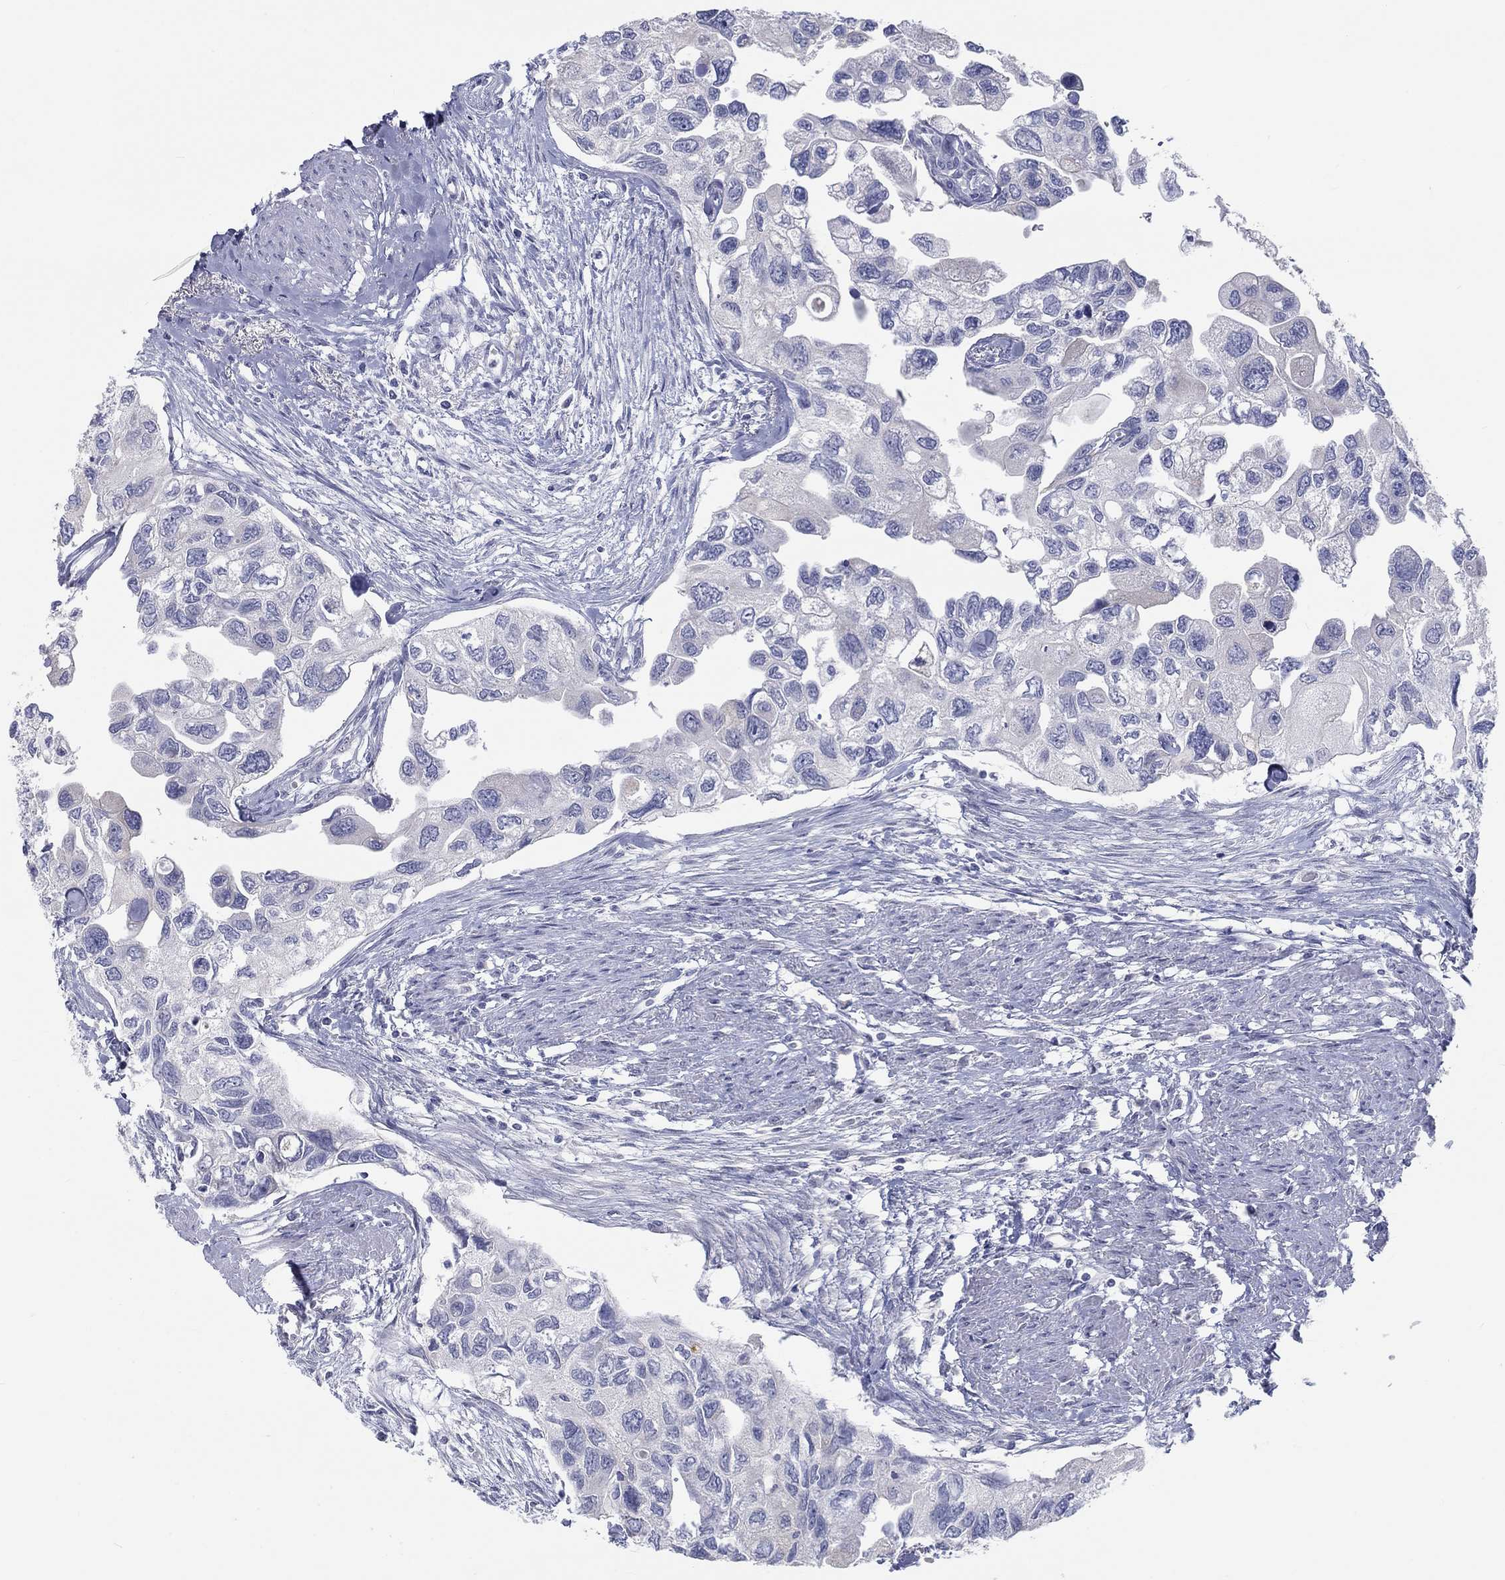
{"staining": {"intensity": "negative", "quantity": "none", "location": "none"}, "tissue": "urothelial cancer", "cell_type": "Tumor cells", "image_type": "cancer", "snomed": [{"axis": "morphology", "description": "Urothelial carcinoma, High grade"}, {"axis": "topography", "description": "Urinary bladder"}], "caption": "This photomicrograph is of high-grade urothelial carcinoma stained with immunohistochemistry to label a protein in brown with the nuclei are counter-stained blue. There is no expression in tumor cells.", "gene": "LRRC4C", "patient": {"sex": "male", "age": 59}}